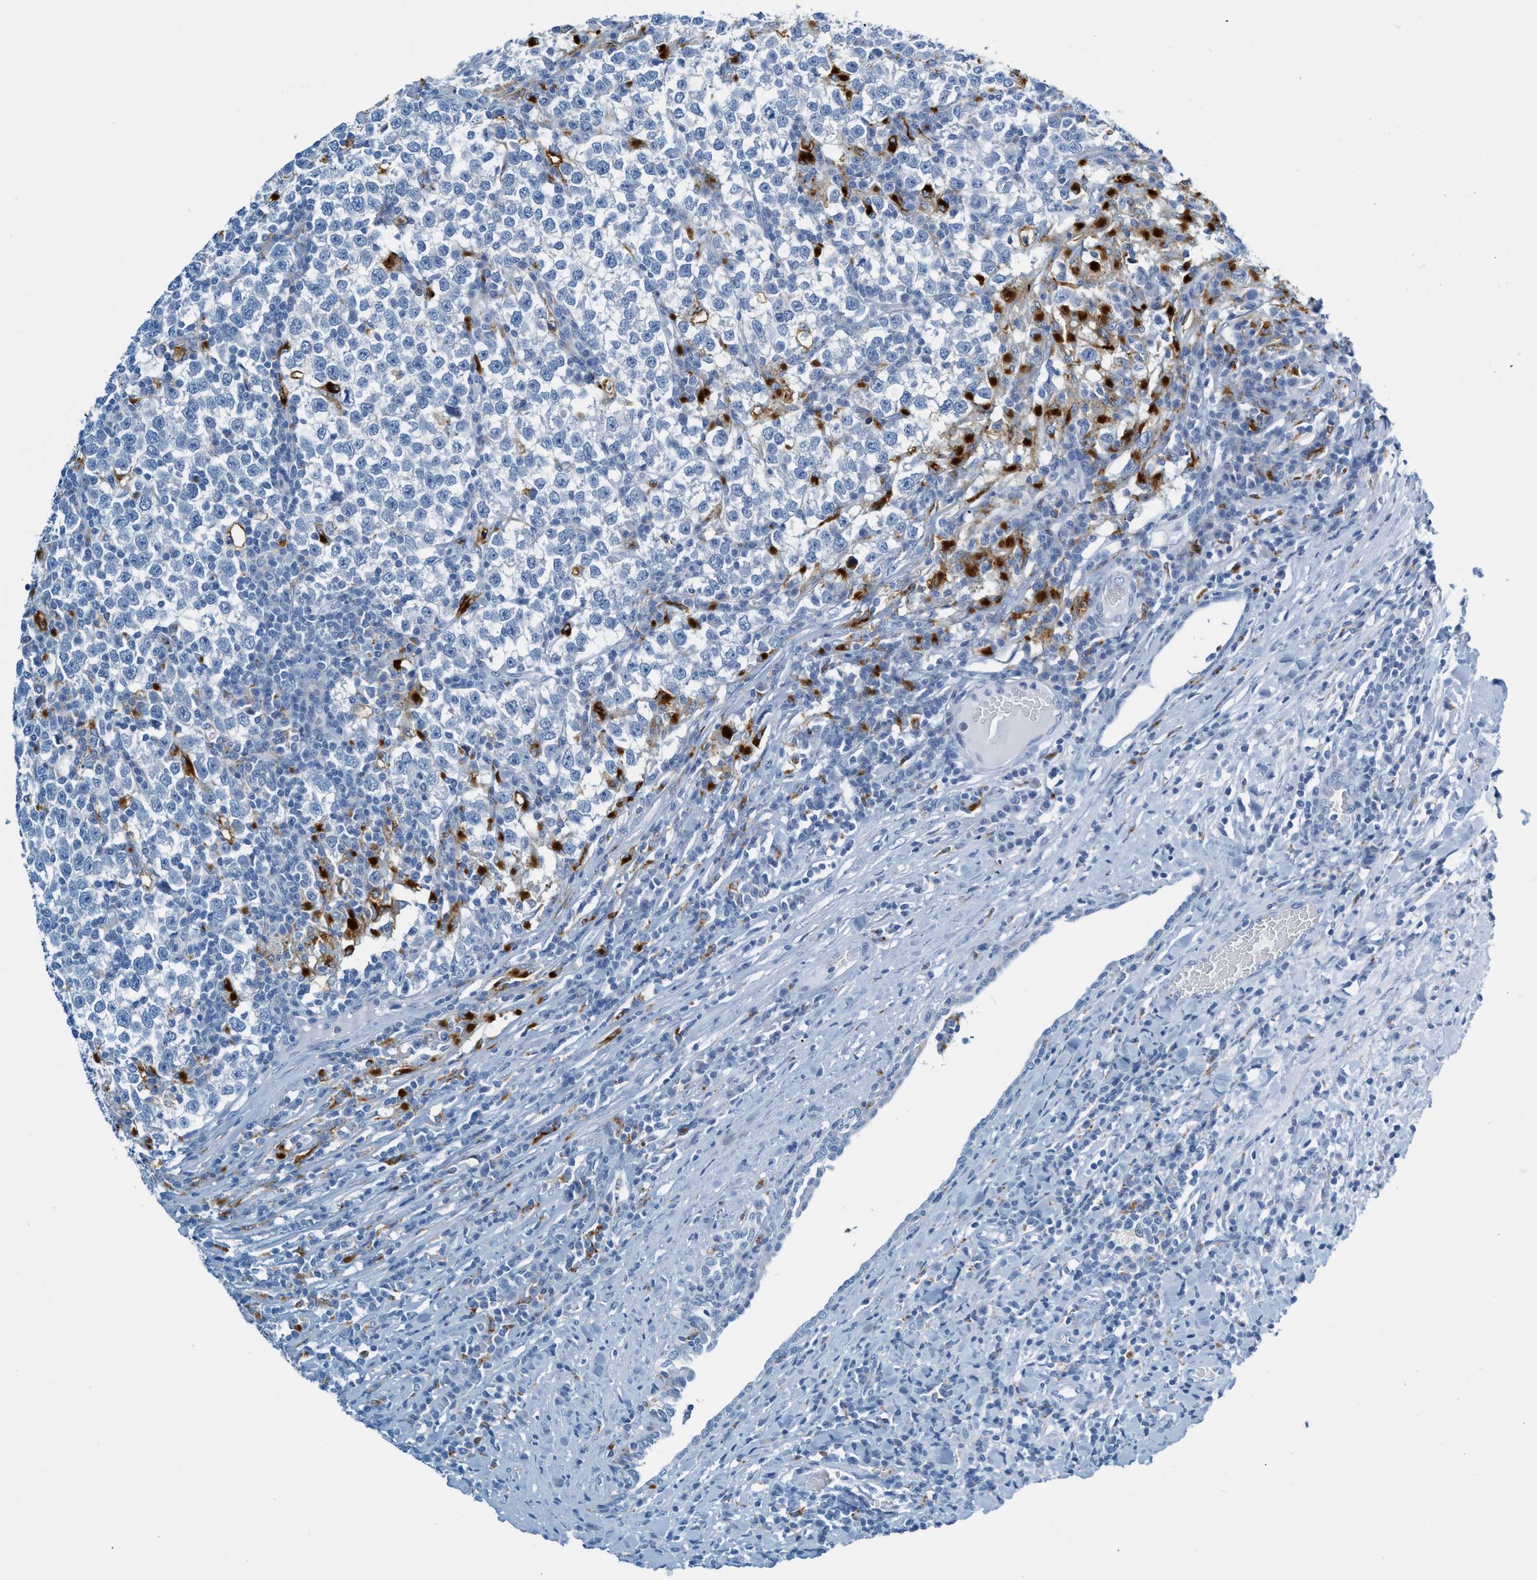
{"staining": {"intensity": "negative", "quantity": "none", "location": "none"}, "tissue": "testis cancer", "cell_type": "Tumor cells", "image_type": "cancer", "snomed": [{"axis": "morphology", "description": "Normal tissue, NOS"}, {"axis": "morphology", "description": "Seminoma, NOS"}, {"axis": "topography", "description": "Testis"}], "caption": "Tumor cells are negative for protein expression in human testis cancer (seminoma).", "gene": "C21orf62", "patient": {"sex": "male", "age": 43}}